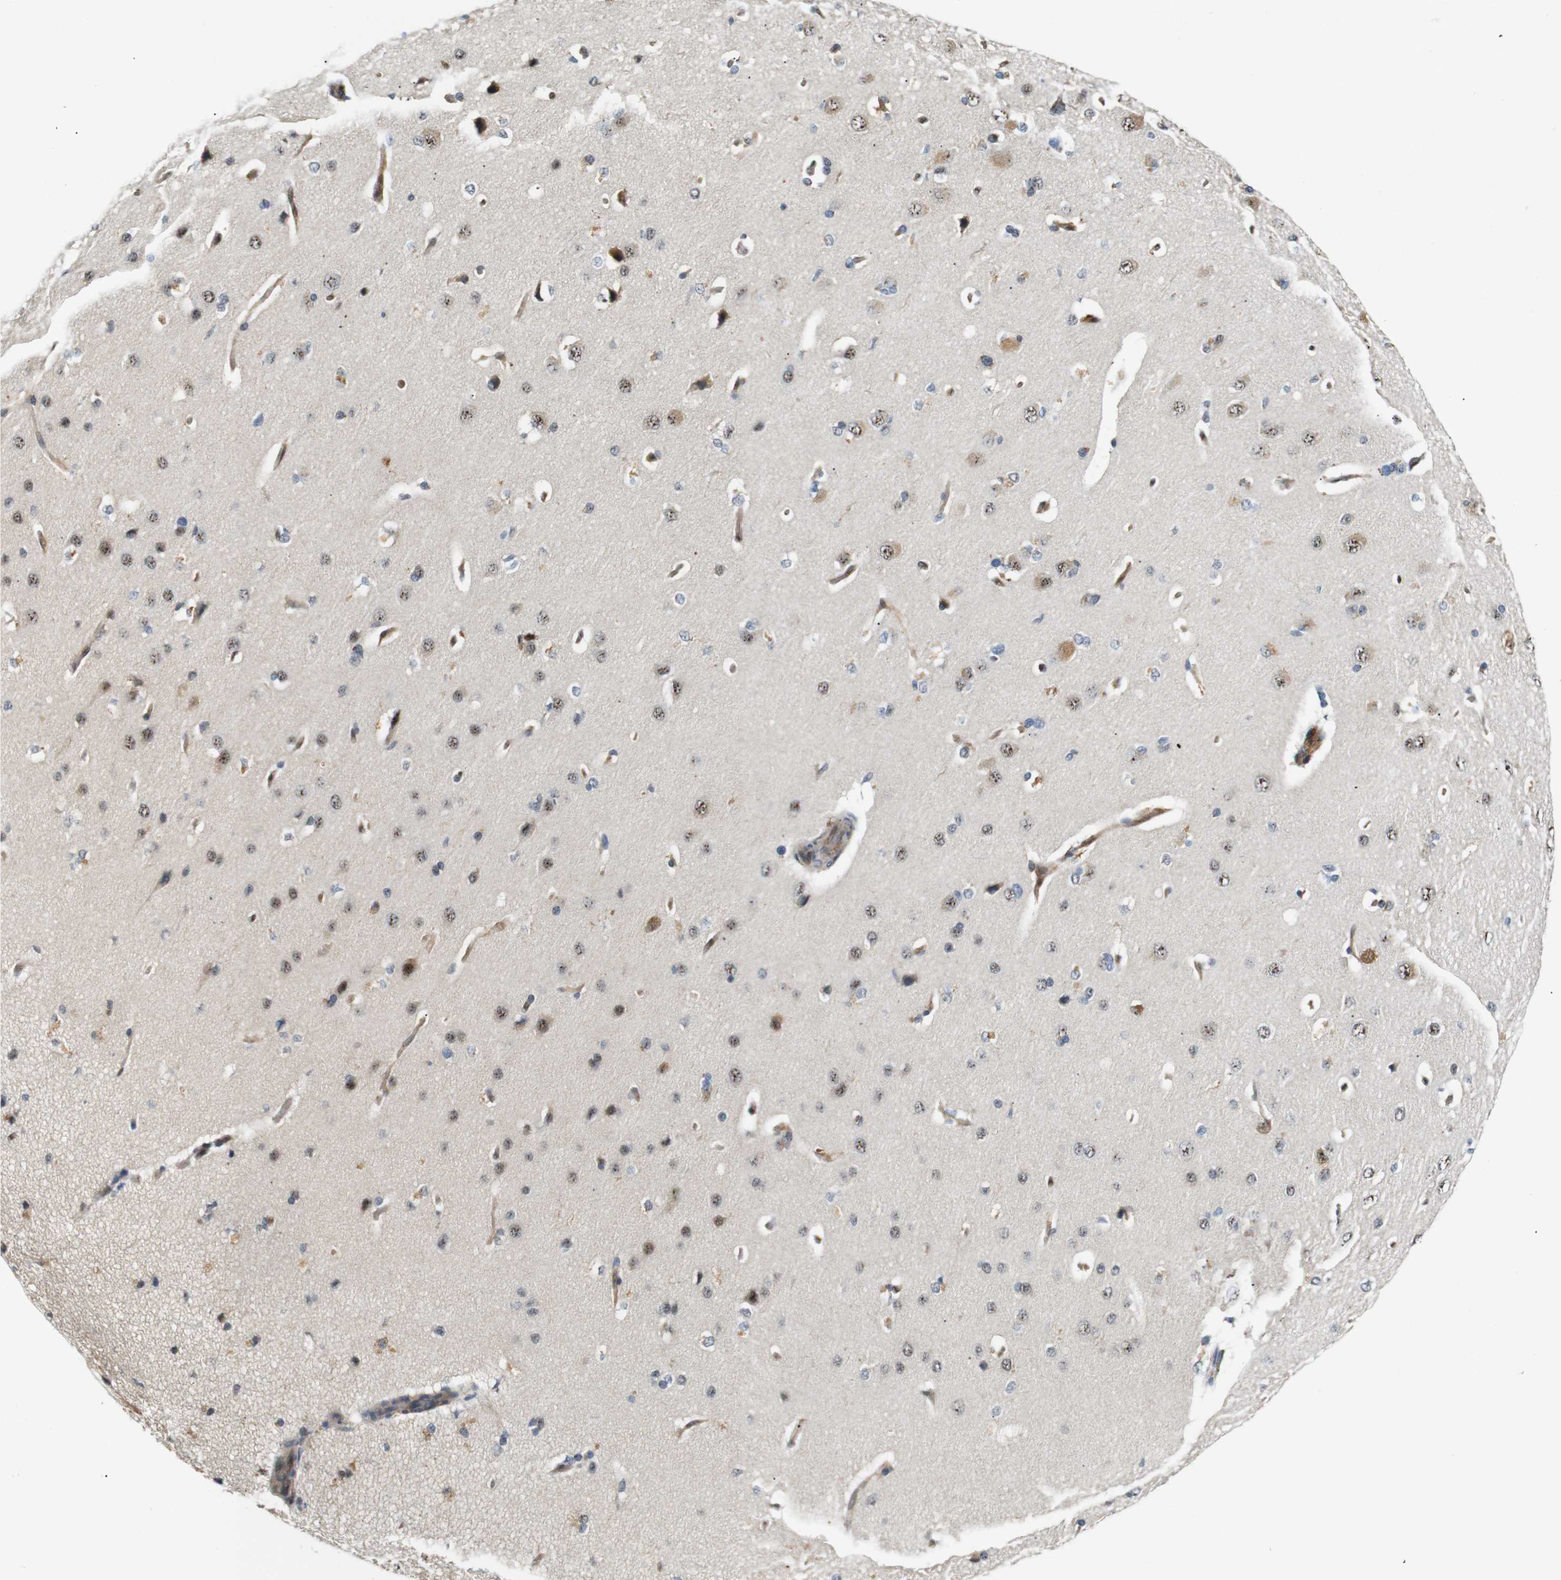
{"staining": {"intensity": "moderate", "quantity": ">75%", "location": "cytoplasmic/membranous,nuclear"}, "tissue": "cerebral cortex", "cell_type": "Endothelial cells", "image_type": "normal", "snomed": [{"axis": "morphology", "description": "Normal tissue, NOS"}, {"axis": "topography", "description": "Cerebral cortex"}], "caption": "The micrograph demonstrates immunohistochemical staining of normal cerebral cortex. There is moderate cytoplasmic/membranous,nuclear expression is appreciated in about >75% of endothelial cells.", "gene": "LXN", "patient": {"sex": "male", "age": 62}}